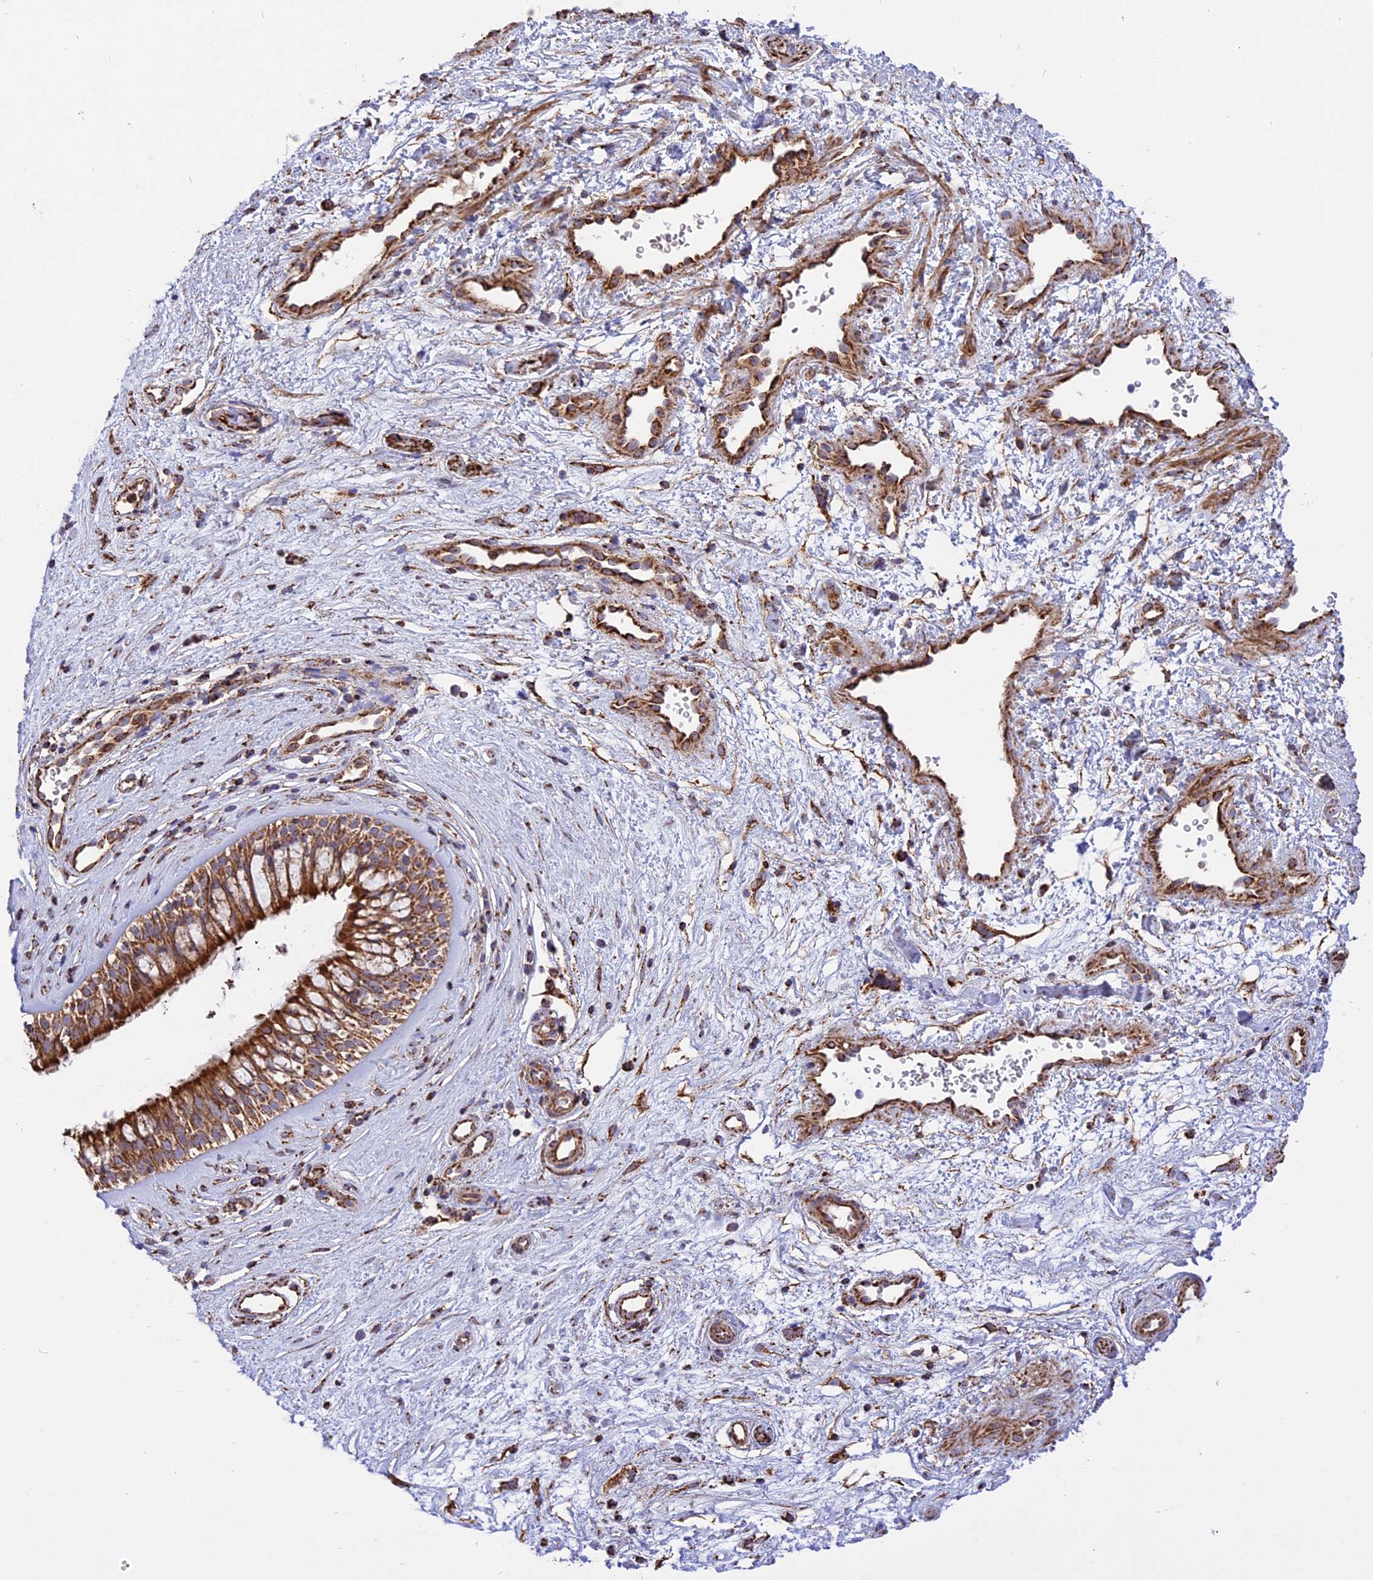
{"staining": {"intensity": "strong", "quantity": ">75%", "location": "cytoplasmic/membranous"}, "tissue": "nasopharynx", "cell_type": "Respiratory epithelial cells", "image_type": "normal", "snomed": [{"axis": "morphology", "description": "Normal tissue, NOS"}, {"axis": "topography", "description": "Nasopharynx"}], "caption": "DAB immunohistochemical staining of benign nasopharynx demonstrates strong cytoplasmic/membranous protein staining in approximately >75% of respiratory epithelial cells. The staining was performed using DAB (3,3'-diaminobenzidine), with brown indicating positive protein expression. Nuclei are stained blue with hematoxylin.", "gene": "TTC4", "patient": {"sex": "male", "age": 32}}